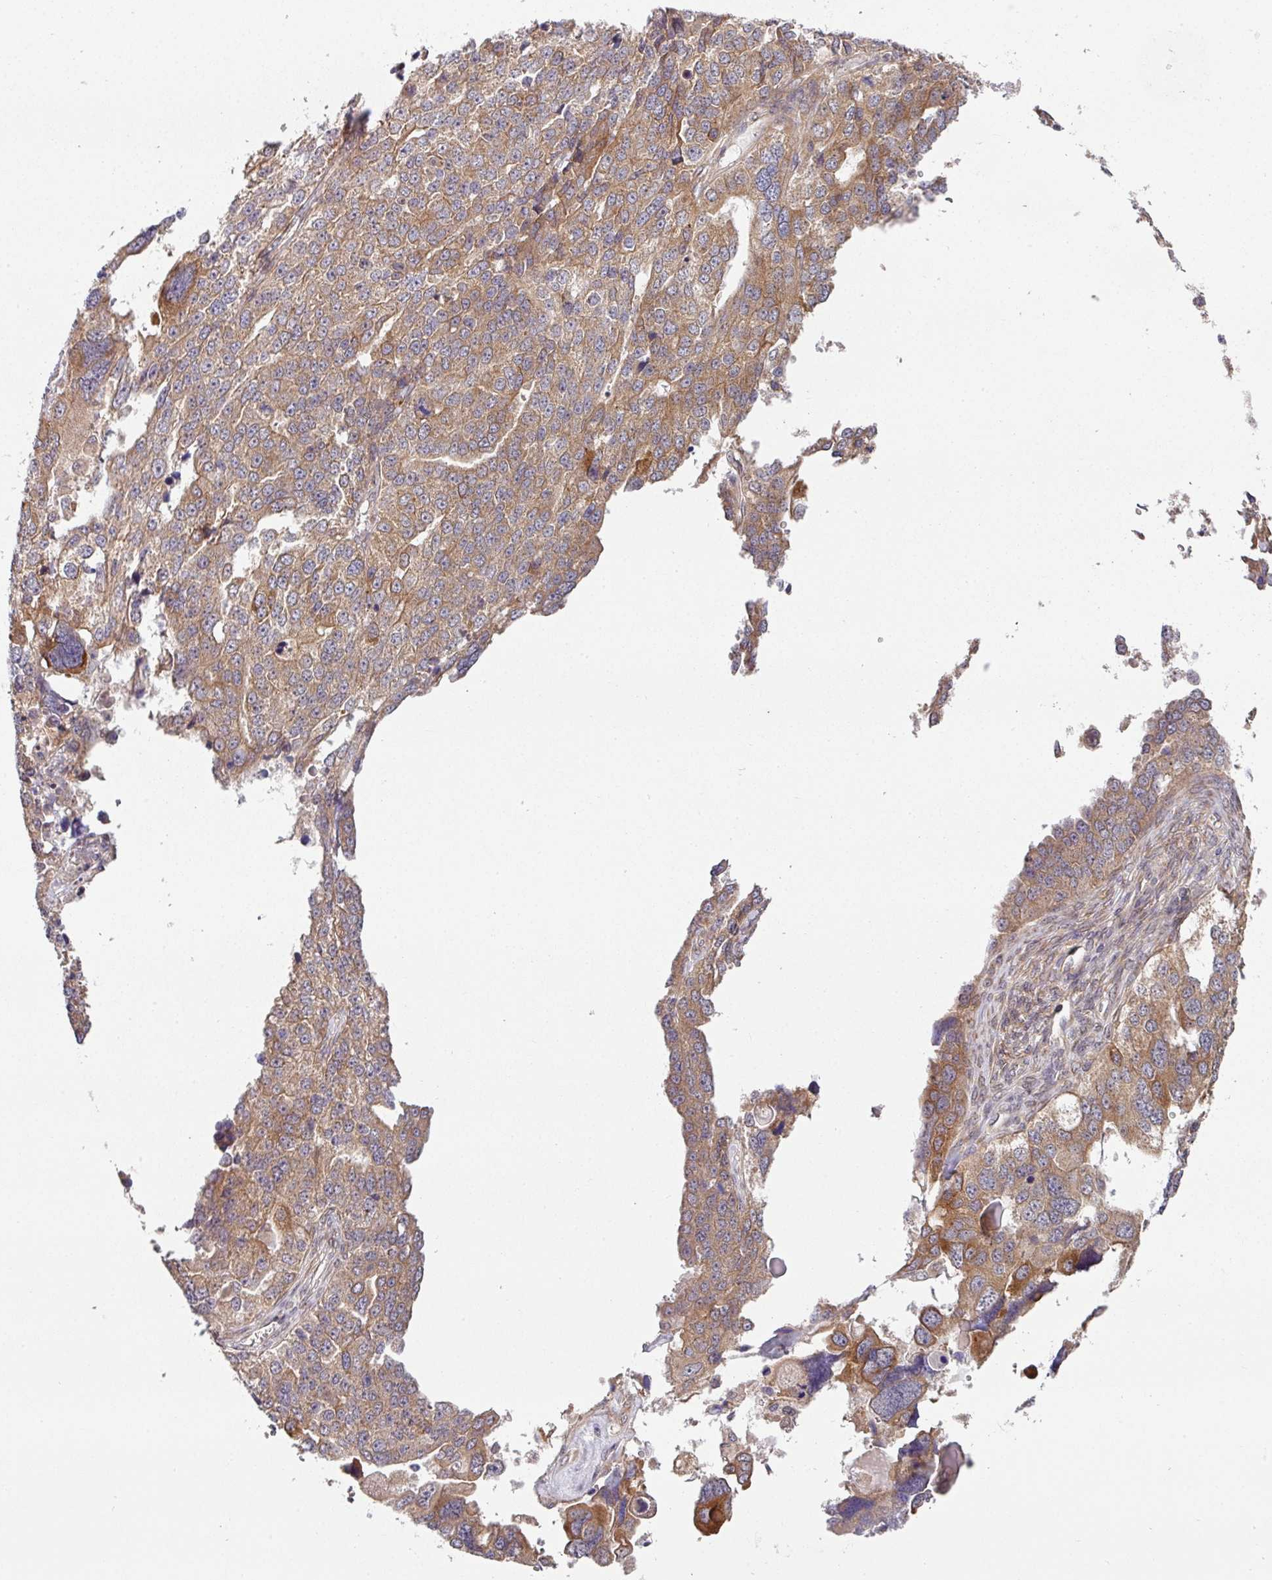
{"staining": {"intensity": "moderate", "quantity": ">75%", "location": "cytoplasmic/membranous"}, "tissue": "ovarian cancer", "cell_type": "Tumor cells", "image_type": "cancer", "snomed": [{"axis": "morphology", "description": "Cystadenocarcinoma, serous, NOS"}, {"axis": "topography", "description": "Ovary"}], "caption": "Human ovarian serous cystadenocarcinoma stained with a protein marker reveals moderate staining in tumor cells.", "gene": "CAMLG", "patient": {"sex": "female", "age": 76}}